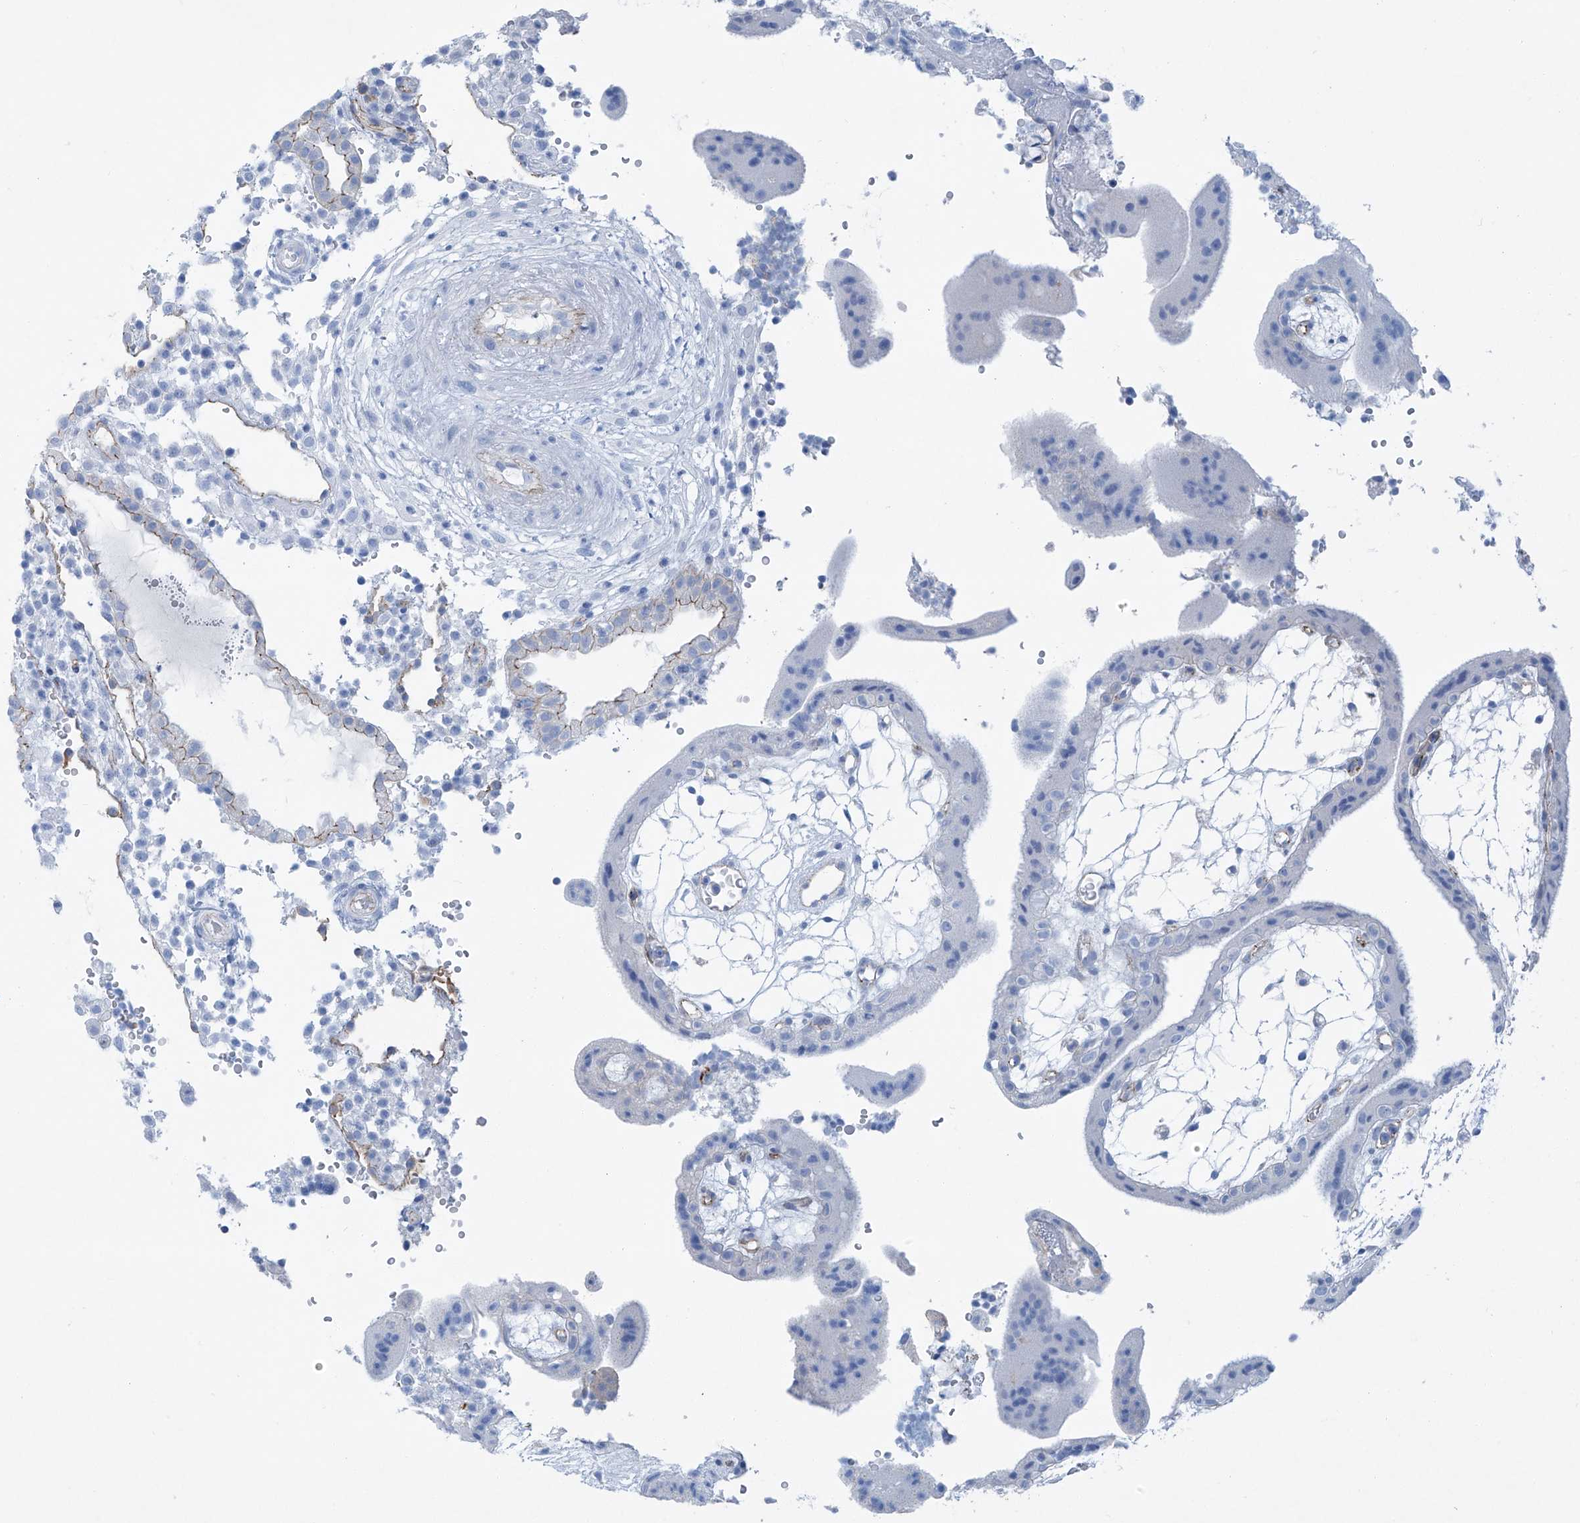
{"staining": {"intensity": "negative", "quantity": "none", "location": "none"}, "tissue": "placenta", "cell_type": "Trophoblastic cells", "image_type": "normal", "snomed": [{"axis": "morphology", "description": "Normal tissue, NOS"}, {"axis": "topography", "description": "Placenta"}], "caption": "Placenta was stained to show a protein in brown. There is no significant positivity in trophoblastic cells. (DAB immunohistochemistry (IHC), high magnification).", "gene": "MAGI1", "patient": {"sex": "female", "age": 18}}